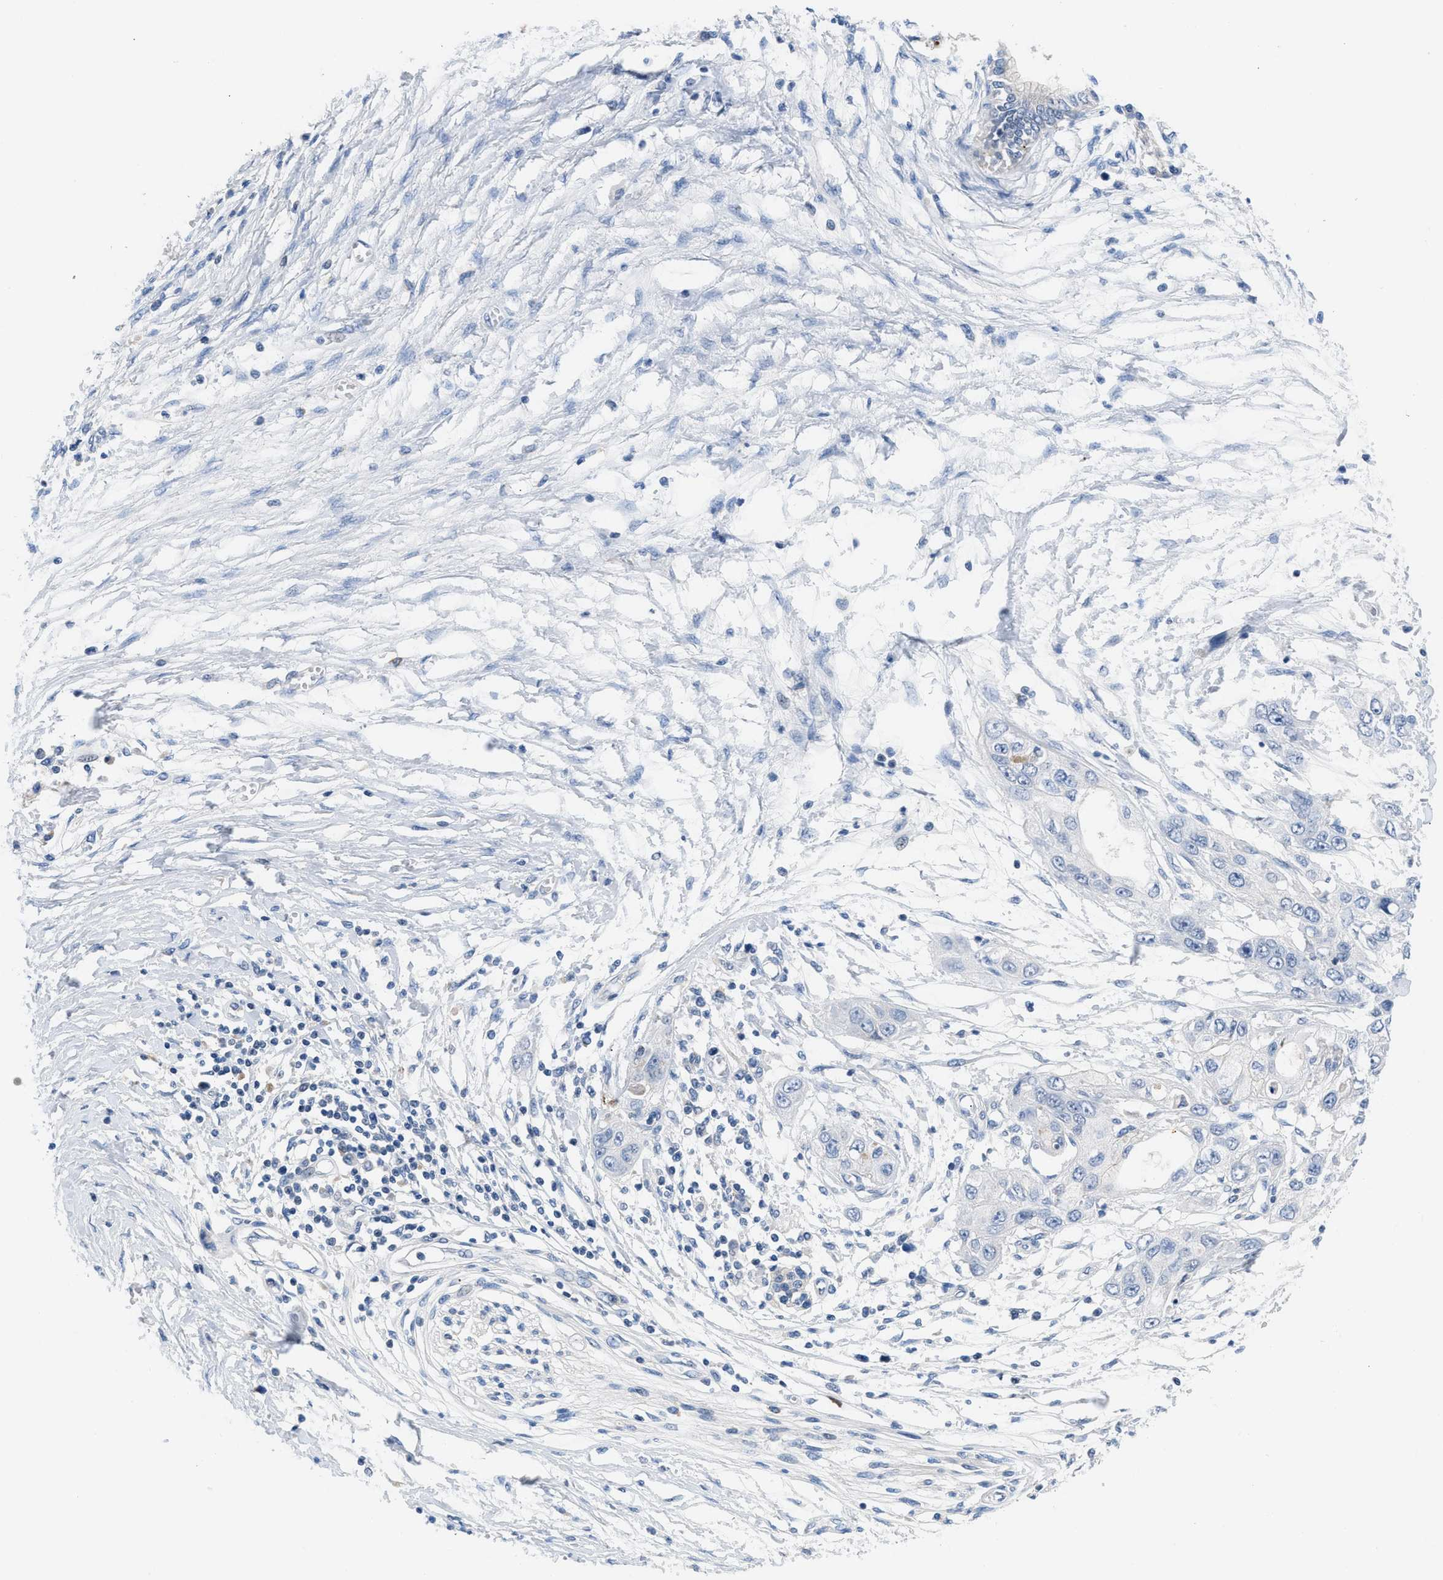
{"staining": {"intensity": "negative", "quantity": "none", "location": "none"}, "tissue": "pancreatic cancer", "cell_type": "Tumor cells", "image_type": "cancer", "snomed": [{"axis": "morphology", "description": "Adenocarcinoma, NOS"}, {"axis": "topography", "description": "Pancreas"}], "caption": "This micrograph is of pancreatic cancer (adenocarcinoma) stained with immunohistochemistry (IHC) to label a protein in brown with the nuclei are counter-stained blue. There is no expression in tumor cells.", "gene": "HPX", "patient": {"sex": "female", "age": 70}}